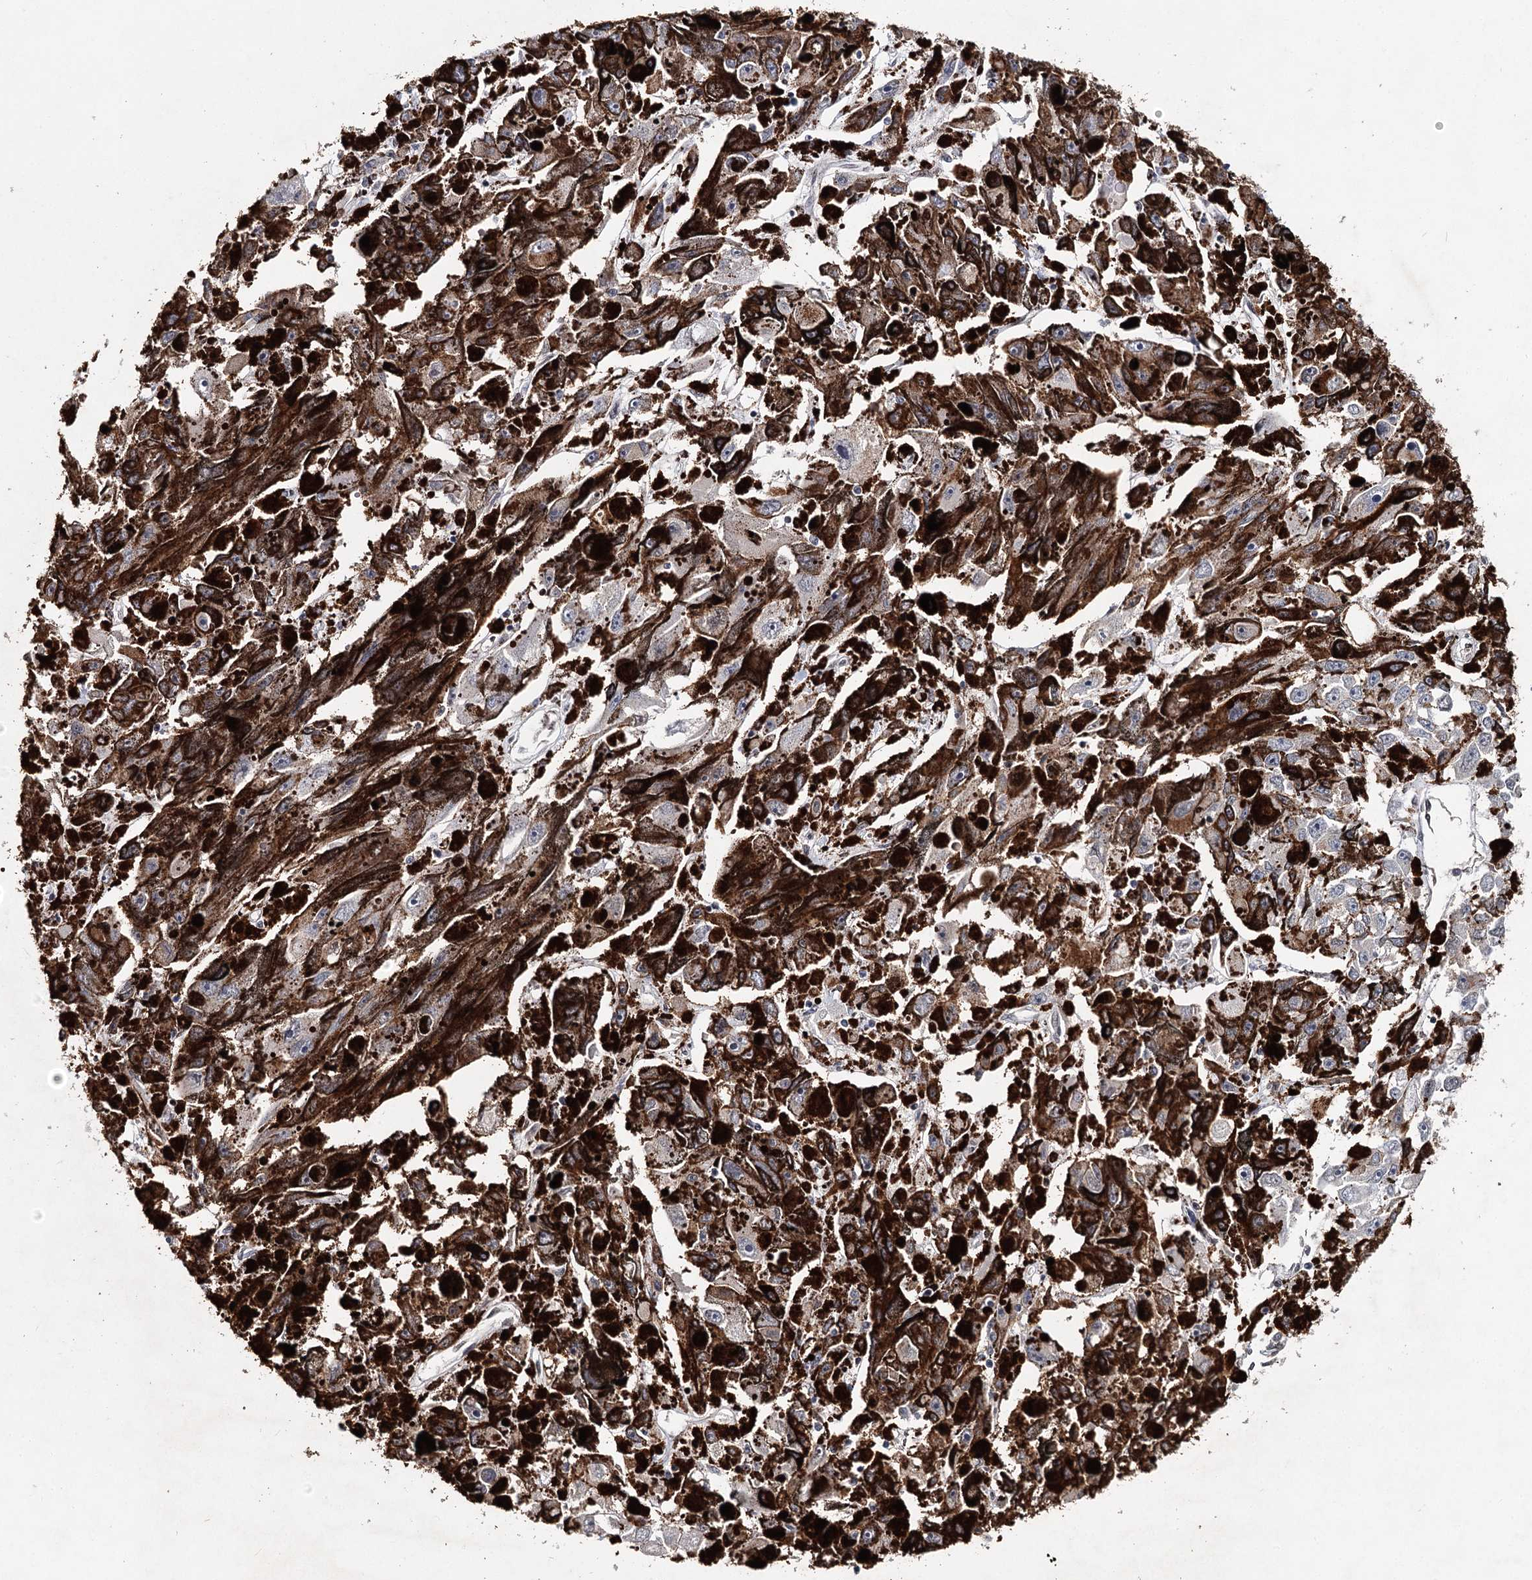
{"staining": {"intensity": "negative", "quantity": "none", "location": "none"}, "tissue": "melanoma", "cell_type": "Tumor cells", "image_type": "cancer", "snomed": [{"axis": "morphology", "description": "Malignant melanoma, NOS"}, {"axis": "topography", "description": "Skin"}], "caption": "Malignant melanoma stained for a protein using immunohistochemistry (IHC) exhibits no positivity tumor cells.", "gene": "FRMD4A", "patient": {"sex": "female", "age": 104}}